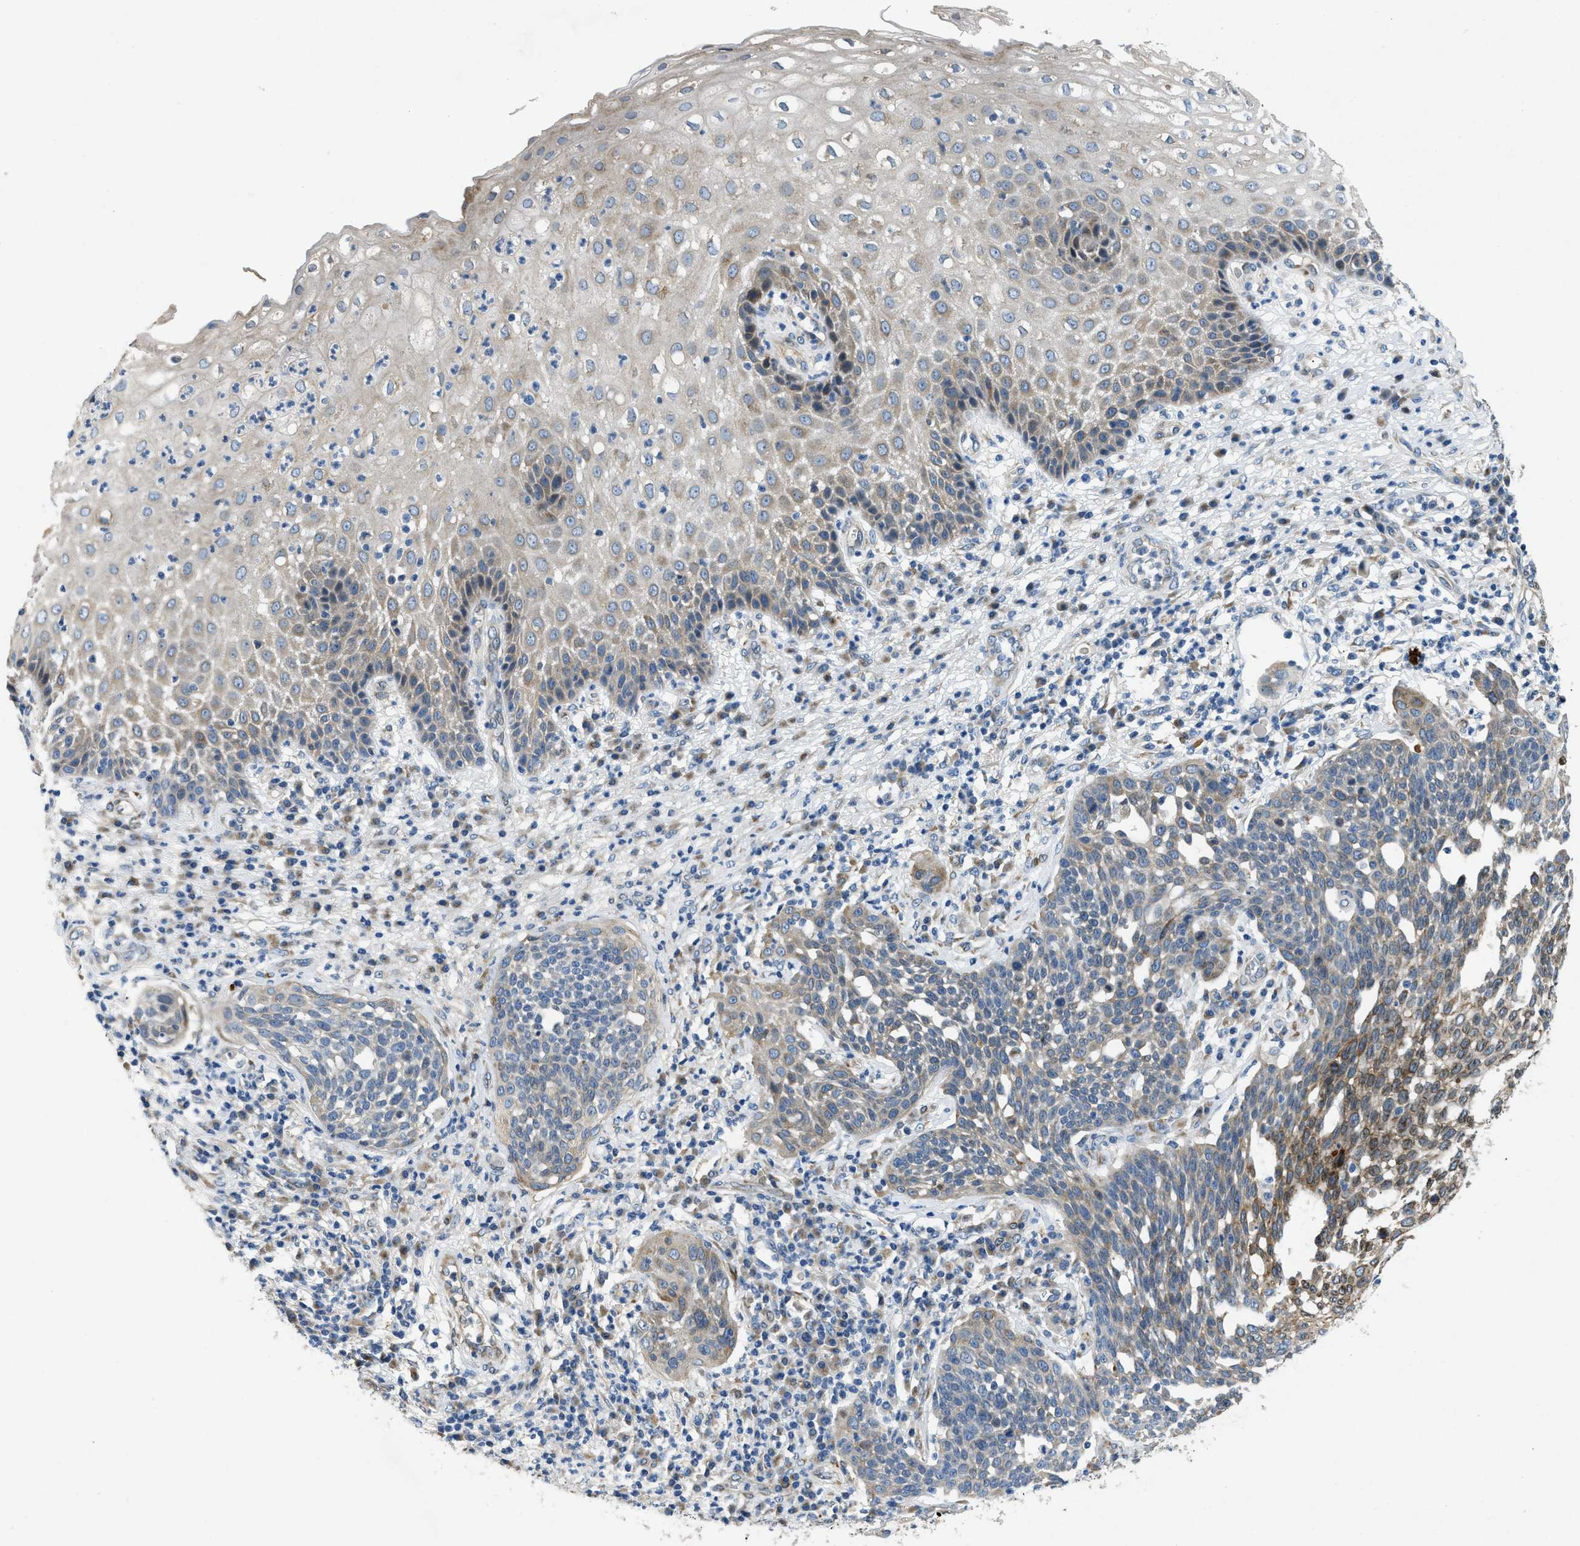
{"staining": {"intensity": "weak", "quantity": "25%-75%", "location": "cytoplasmic/membranous"}, "tissue": "cervical cancer", "cell_type": "Tumor cells", "image_type": "cancer", "snomed": [{"axis": "morphology", "description": "Squamous cell carcinoma, NOS"}, {"axis": "topography", "description": "Cervix"}], "caption": "Immunohistochemical staining of human cervical squamous cell carcinoma demonstrates weak cytoplasmic/membranous protein expression in approximately 25%-75% of tumor cells.", "gene": "GGCX", "patient": {"sex": "female", "age": 34}}